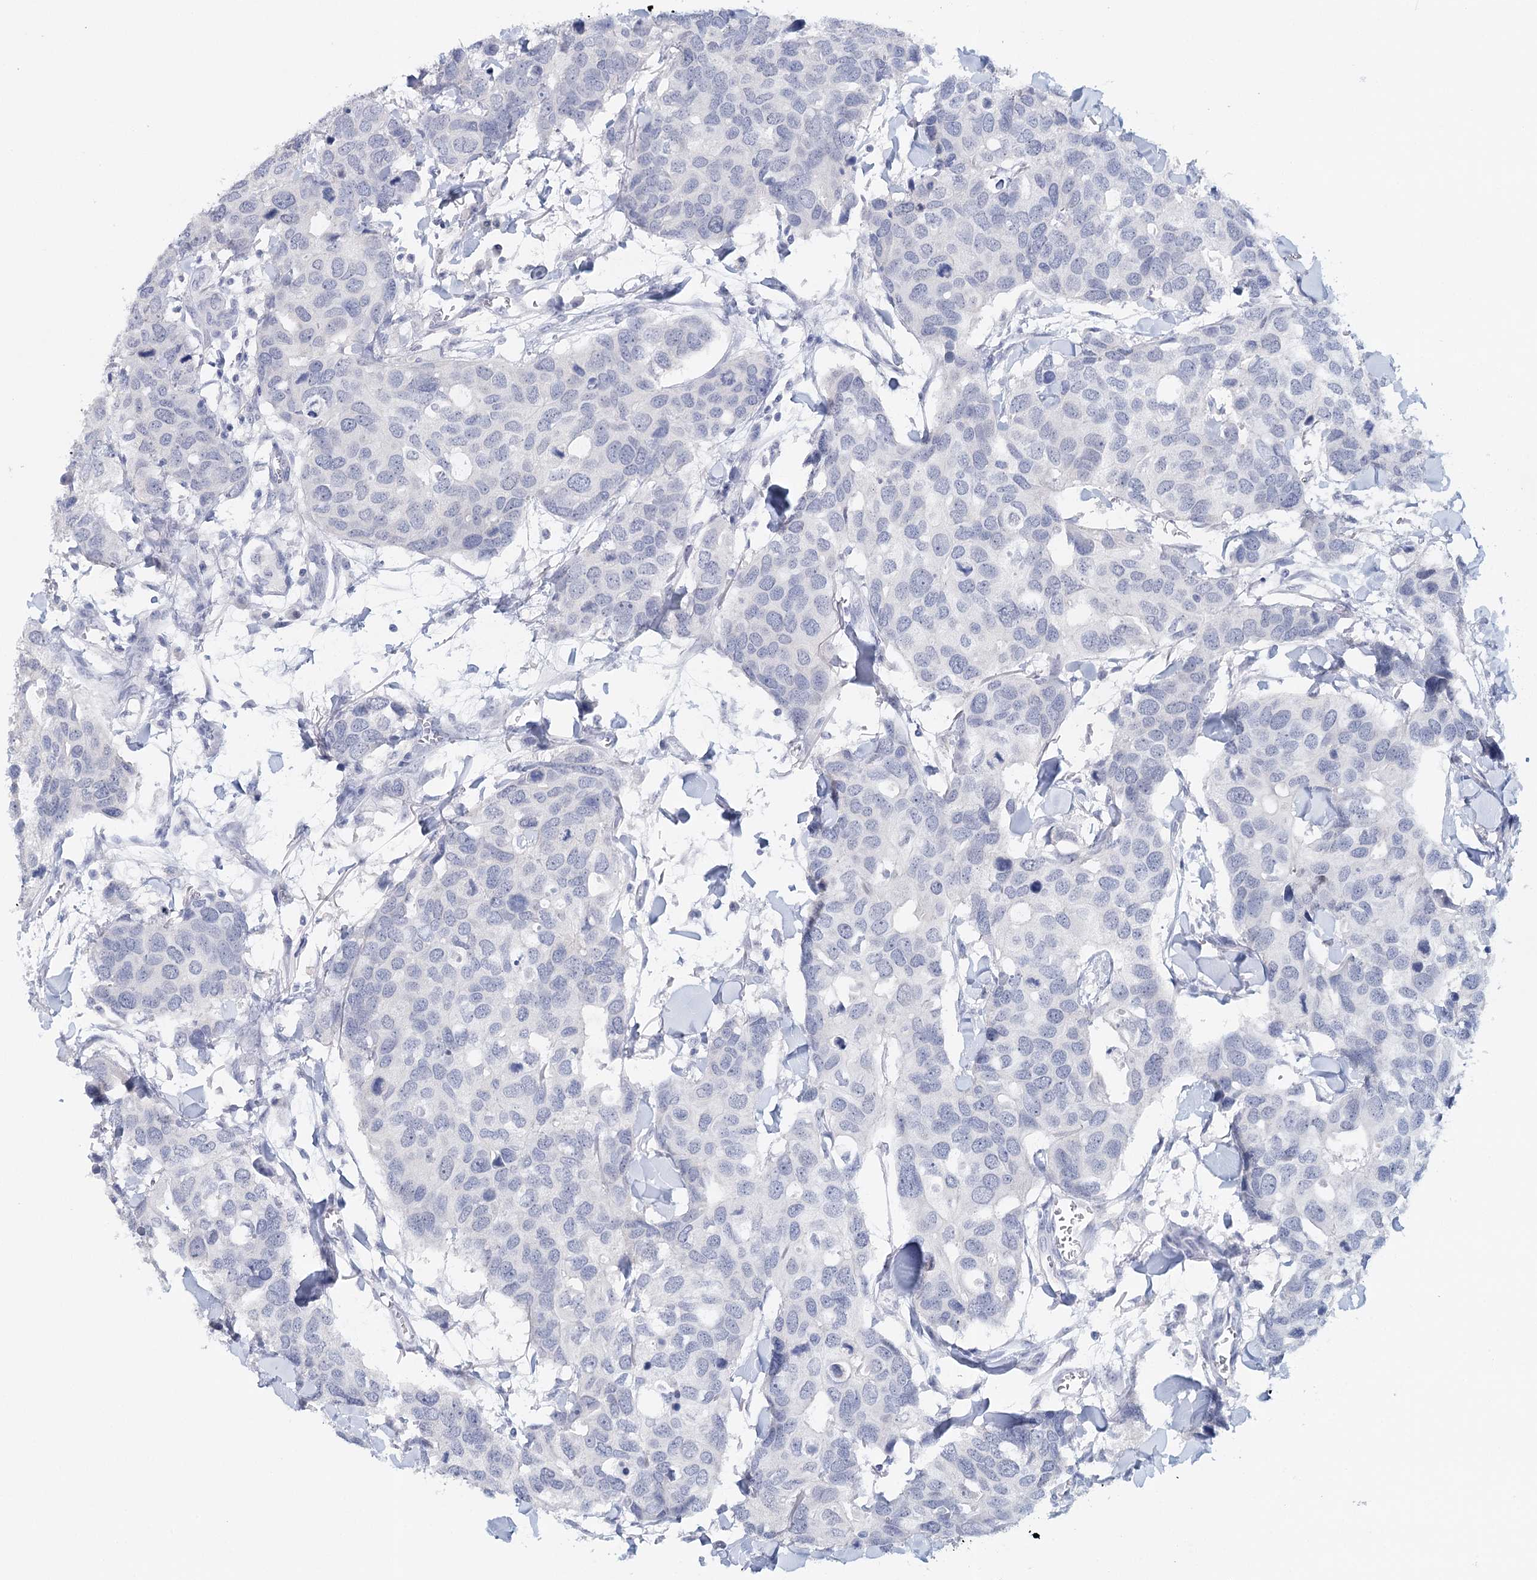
{"staining": {"intensity": "negative", "quantity": "none", "location": "none"}, "tissue": "breast cancer", "cell_type": "Tumor cells", "image_type": "cancer", "snomed": [{"axis": "morphology", "description": "Duct carcinoma"}, {"axis": "topography", "description": "Breast"}], "caption": "A histopathology image of breast intraductal carcinoma stained for a protein demonstrates no brown staining in tumor cells.", "gene": "HSPA4L", "patient": {"sex": "female", "age": 83}}